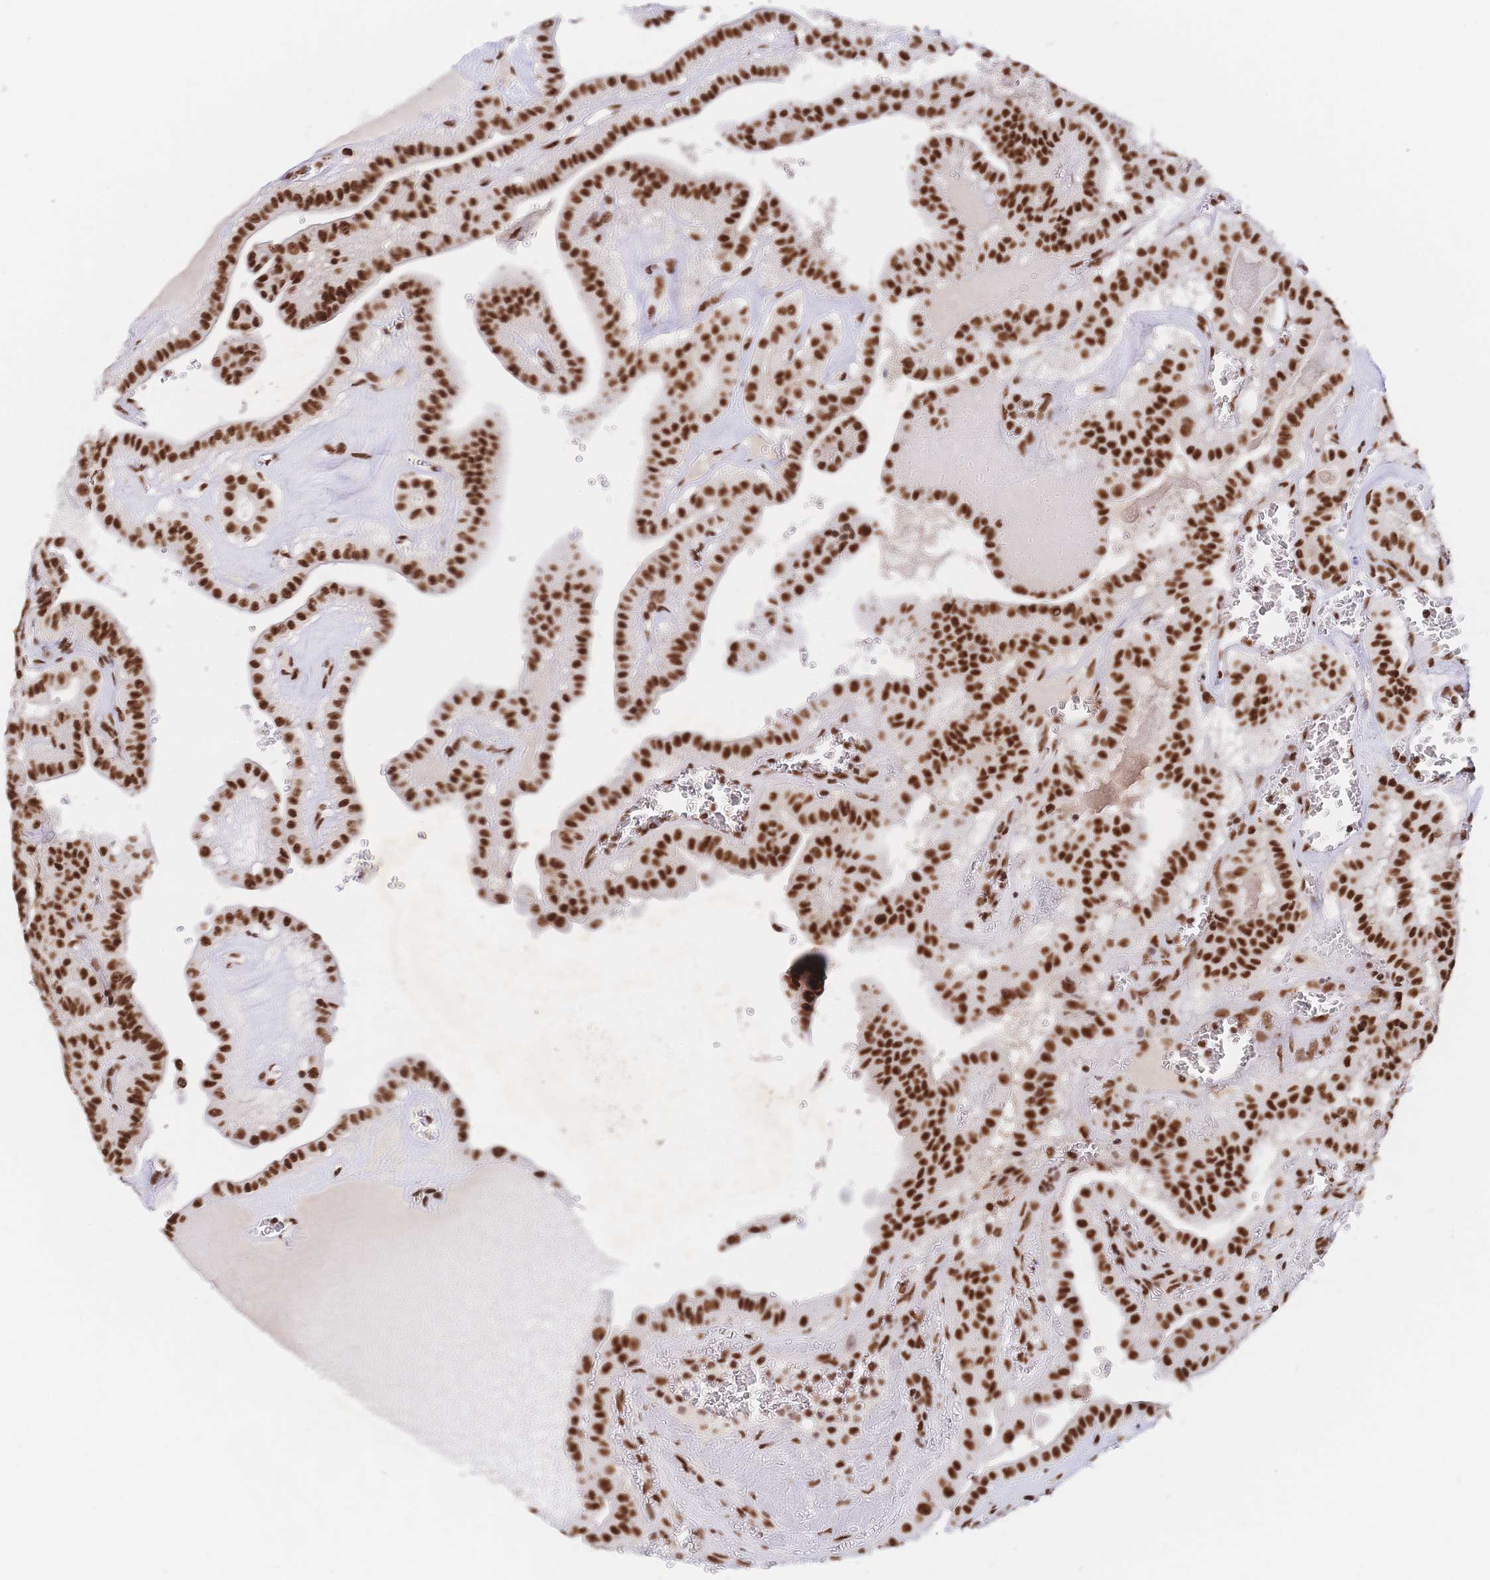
{"staining": {"intensity": "strong", "quantity": ">75%", "location": "nuclear"}, "tissue": "thyroid cancer", "cell_type": "Tumor cells", "image_type": "cancer", "snomed": [{"axis": "morphology", "description": "Papillary adenocarcinoma, NOS"}, {"axis": "topography", "description": "Thyroid gland"}], "caption": "A brown stain highlights strong nuclear positivity of a protein in thyroid cancer (papillary adenocarcinoma) tumor cells.", "gene": "SRSF1", "patient": {"sex": "male", "age": 52}}